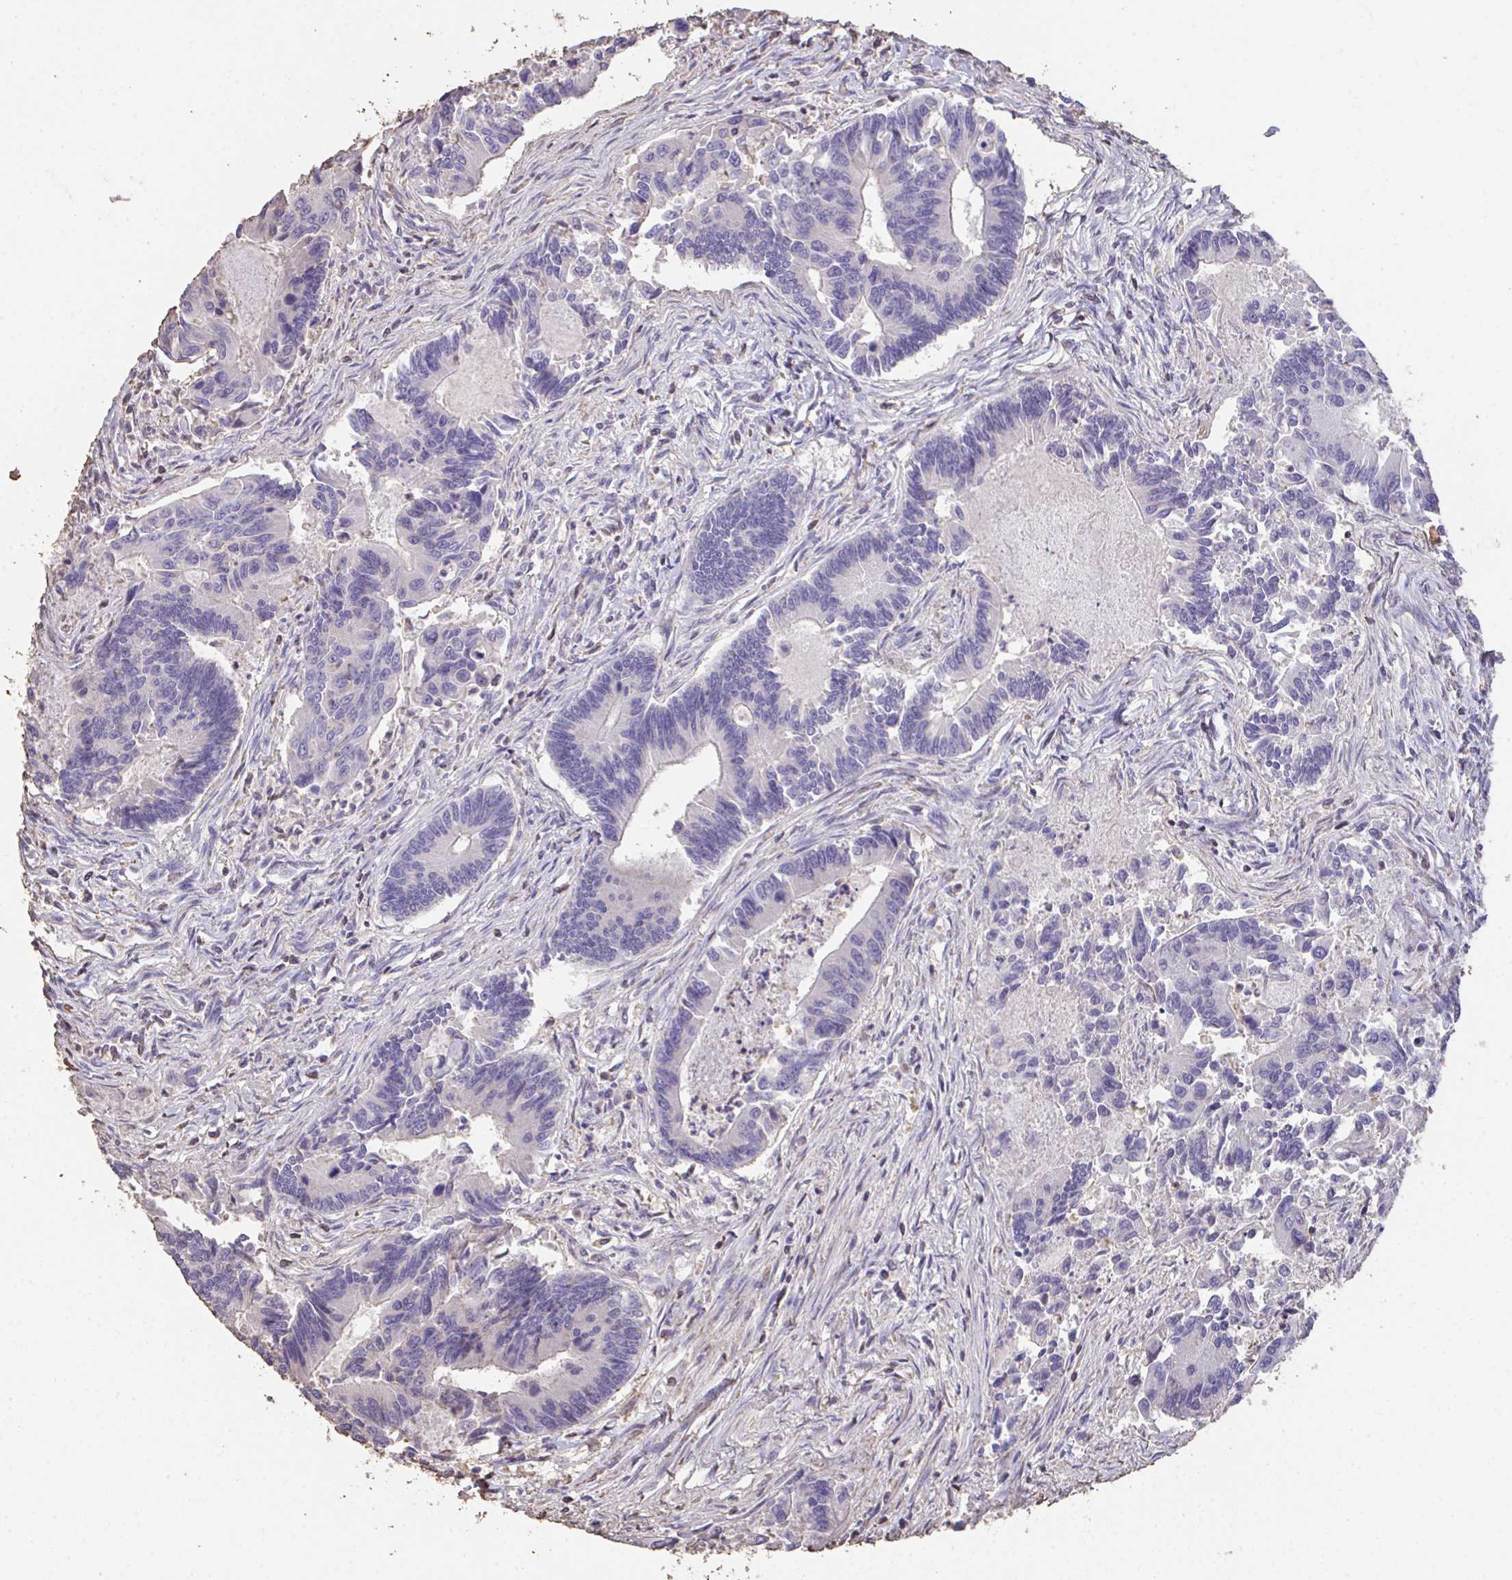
{"staining": {"intensity": "negative", "quantity": "none", "location": "none"}, "tissue": "colorectal cancer", "cell_type": "Tumor cells", "image_type": "cancer", "snomed": [{"axis": "morphology", "description": "Adenocarcinoma, NOS"}, {"axis": "topography", "description": "Colon"}], "caption": "Tumor cells are negative for brown protein staining in colorectal cancer (adenocarcinoma).", "gene": "IL23R", "patient": {"sex": "female", "age": 67}}